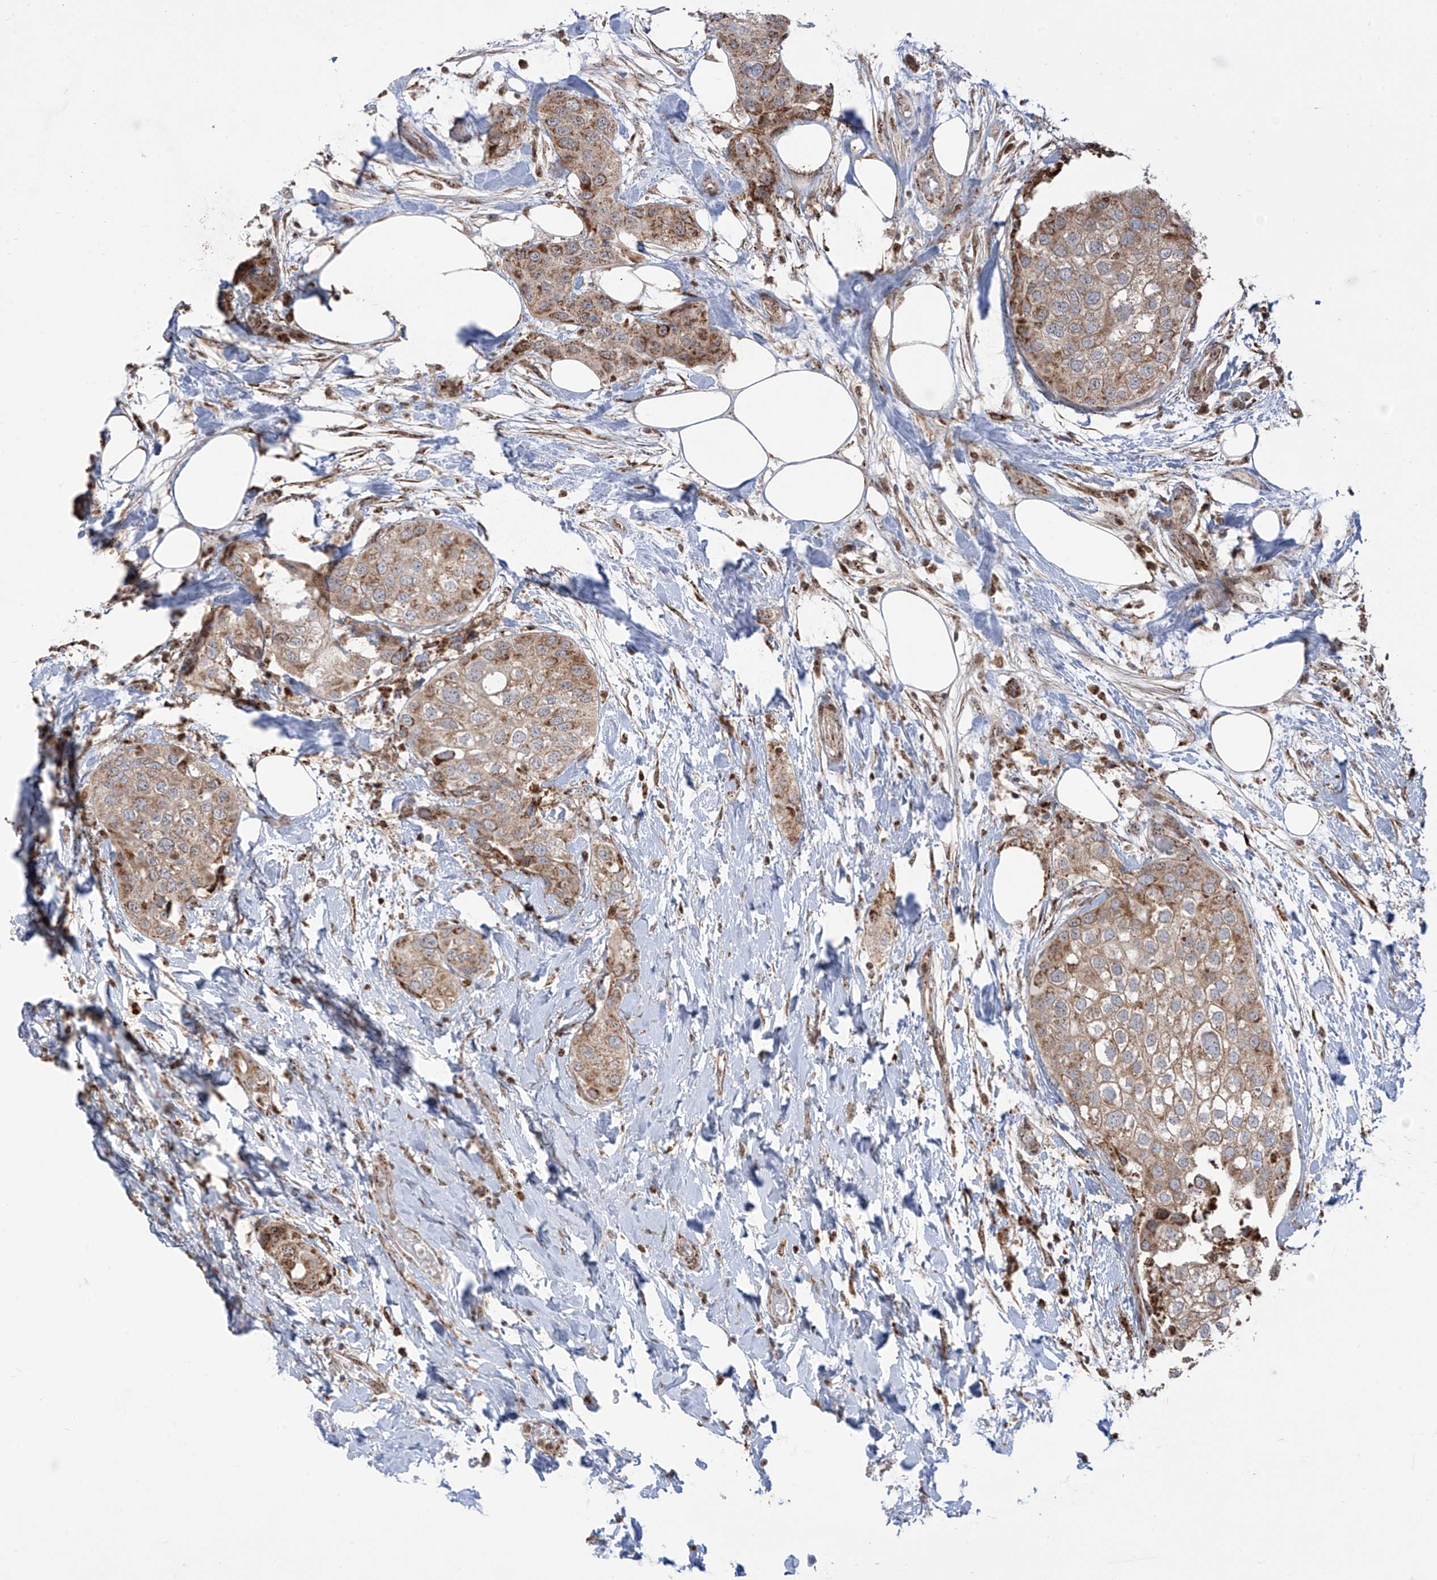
{"staining": {"intensity": "moderate", "quantity": "25%-75%", "location": "cytoplasmic/membranous"}, "tissue": "urothelial cancer", "cell_type": "Tumor cells", "image_type": "cancer", "snomed": [{"axis": "morphology", "description": "Urothelial carcinoma, High grade"}, {"axis": "topography", "description": "Urinary bladder"}], "caption": "The image shows staining of high-grade urothelial carcinoma, revealing moderate cytoplasmic/membranous protein expression (brown color) within tumor cells. Using DAB (3,3'-diaminobenzidine) (brown) and hematoxylin (blue) stains, captured at high magnification using brightfield microscopy.", "gene": "ZBTB8A", "patient": {"sex": "male", "age": 64}}